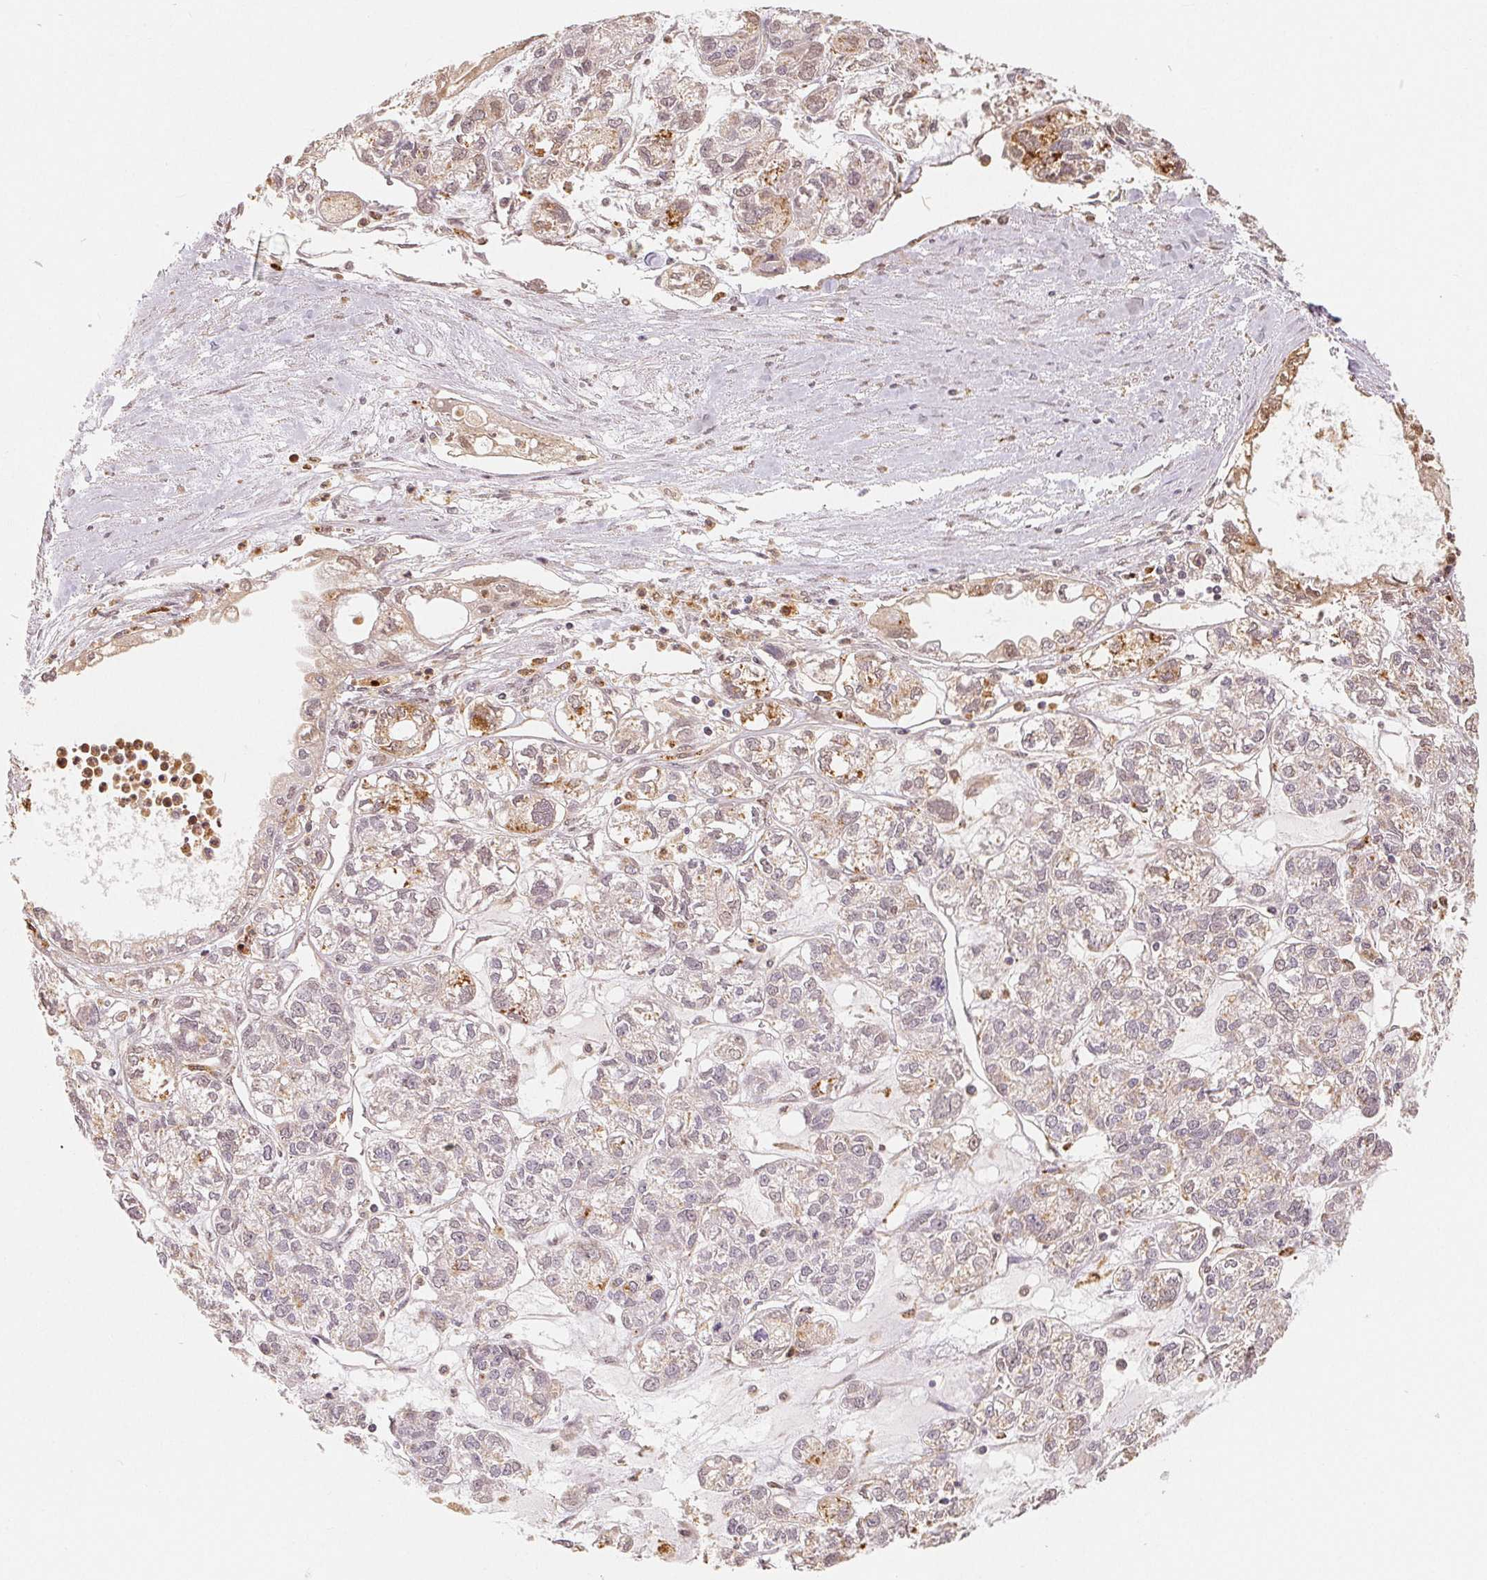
{"staining": {"intensity": "moderate", "quantity": "<25%", "location": "cytoplasmic/membranous"}, "tissue": "ovarian cancer", "cell_type": "Tumor cells", "image_type": "cancer", "snomed": [{"axis": "morphology", "description": "Carcinoma, endometroid"}, {"axis": "topography", "description": "Ovary"}], "caption": "Endometroid carcinoma (ovarian) tissue demonstrates moderate cytoplasmic/membranous staining in approximately <25% of tumor cells, visualized by immunohistochemistry.", "gene": "GUSB", "patient": {"sex": "female", "age": 64}}